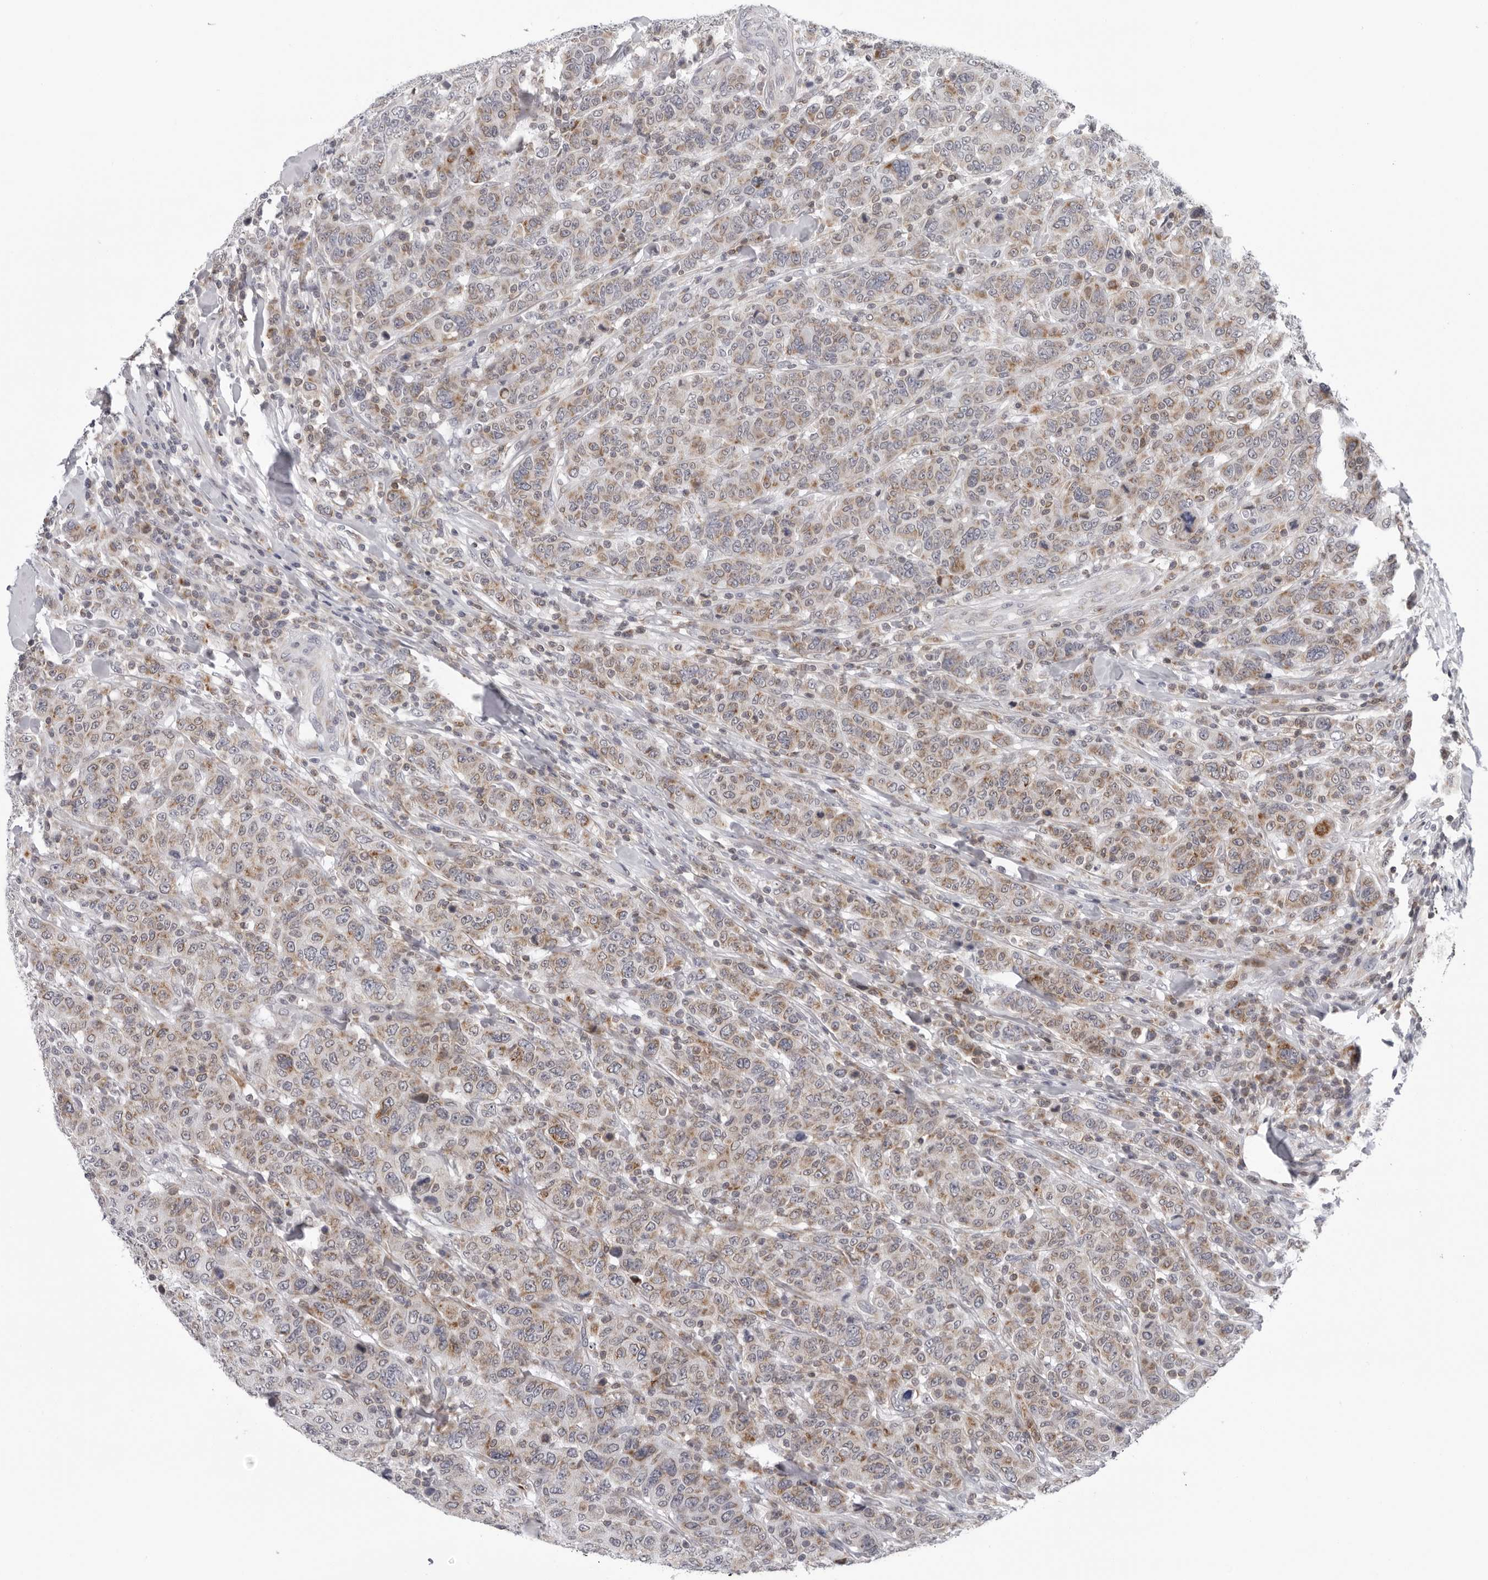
{"staining": {"intensity": "moderate", "quantity": "<25%", "location": "cytoplasmic/membranous"}, "tissue": "breast cancer", "cell_type": "Tumor cells", "image_type": "cancer", "snomed": [{"axis": "morphology", "description": "Duct carcinoma"}, {"axis": "topography", "description": "Breast"}], "caption": "A low amount of moderate cytoplasmic/membranous positivity is identified in approximately <25% of tumor cells in breast cancer tissue. The staining was performed using DAB (3,3'-diaminobenzidine) to visualize the protein expression in brown, while the nuclei were stained in blue with hematoxylin (Magnification: 20x).", "gene": "CPT2", "patient": {"sex": "female", "age": 37}}